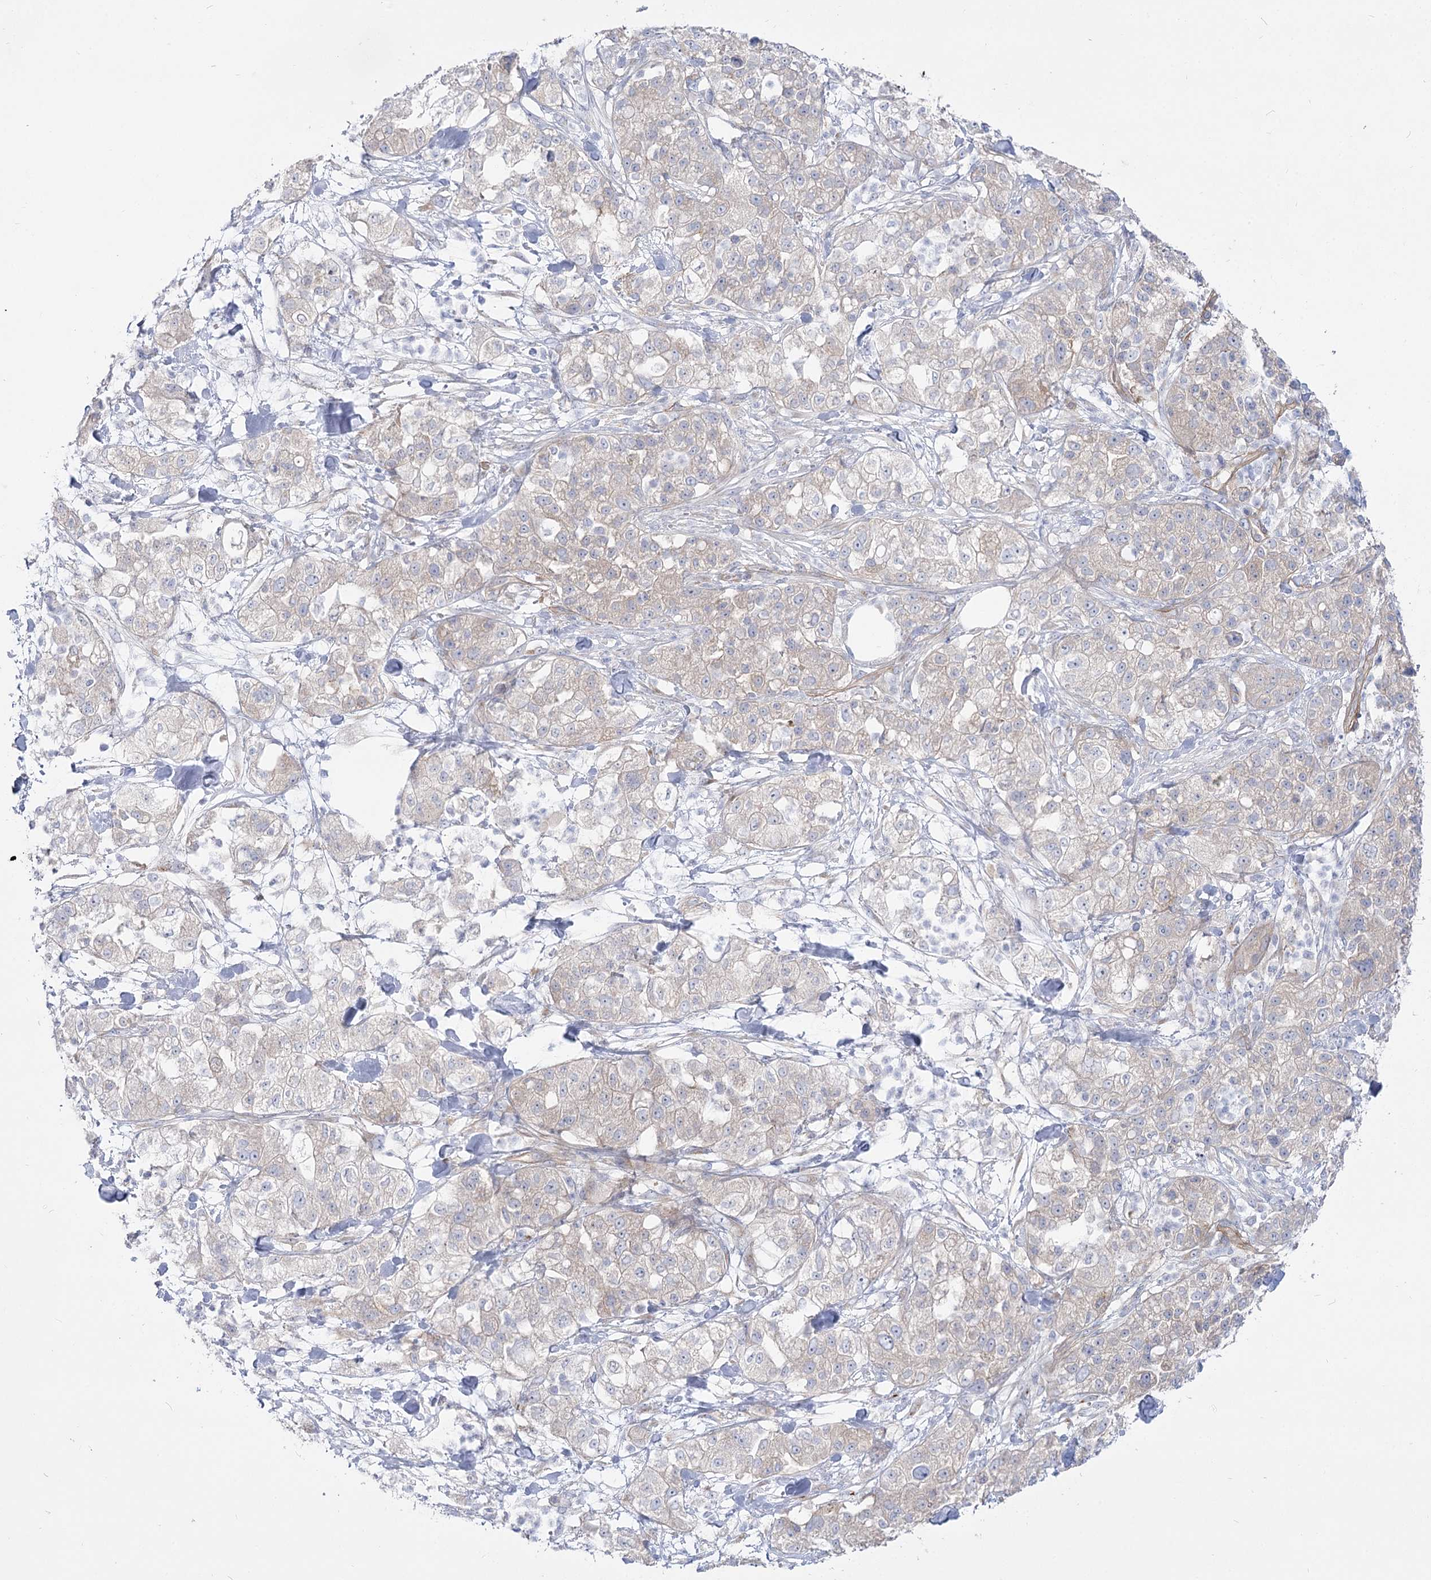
{"staining": {"intensity": "negative", "quantity": "none", "location": "none"}, "tissue": "pancreatic cancer", "cell_type": "Tumor cells", "image_type": "cancer", "snomed": [{"axis": "morphology", "description": "Adenocarcinoma, NOS"}, {"axis": "topography", "description": "Pancreas"}], "caption": "A micrograph of human pancreatic cancer (adenocarcinoma) is negative for staining in tumor cells.", "gene": "SUOX", "patient": {"sex": "female", "age": 78}}